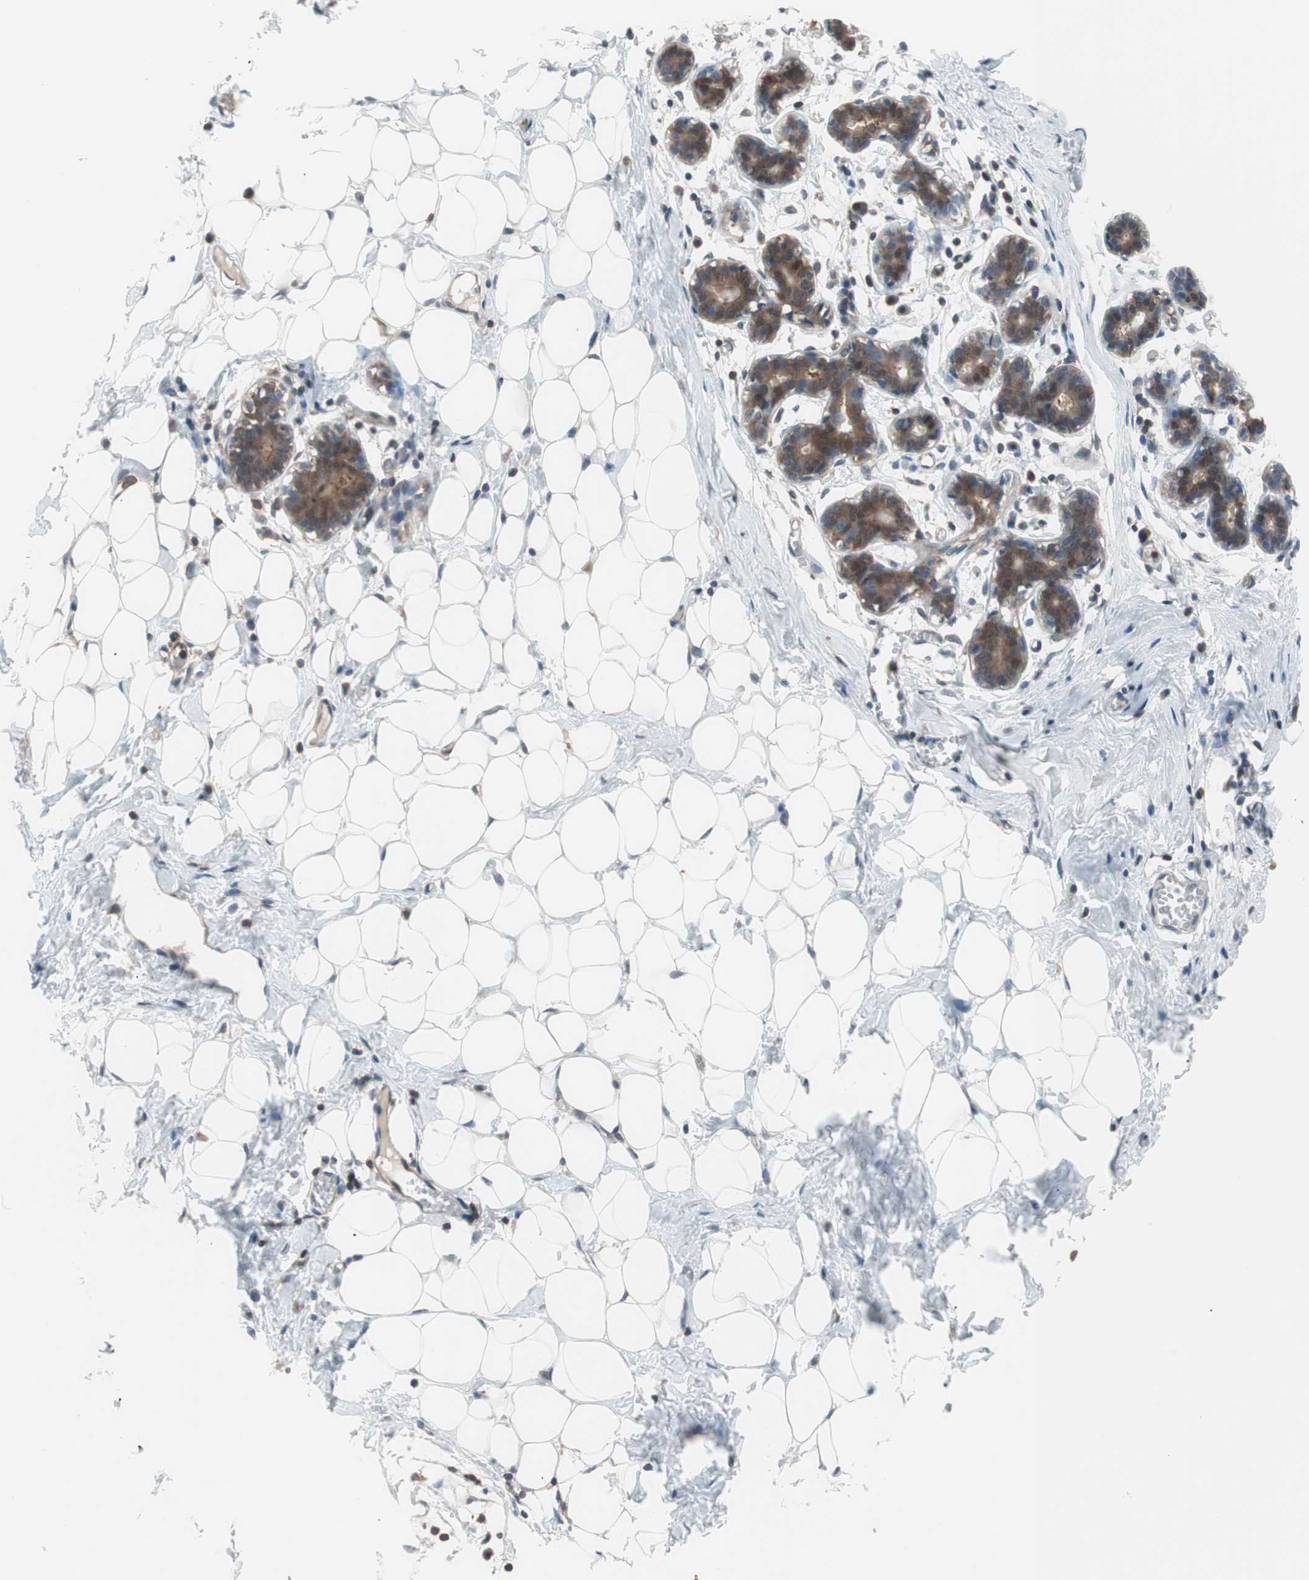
{"staining": {"intensity": "negative", "quantity": "none", "location": "none"}, "tissue": "breast", "cell_type": "Adipocytes", "image_type": "normal", "snomed": [{"axis": "morphology", "description": "Normal tissue, NOS"}, {"axis": "topography", "description": "Breast"}], "caption": "DAB (3,3'-diaminobenzidine) immunohistochemical staining of unremarkable human breast displays no significant positivity in adipocytes.", "gene": "GALT", "patient": {"sex": "female", "age": 27}}